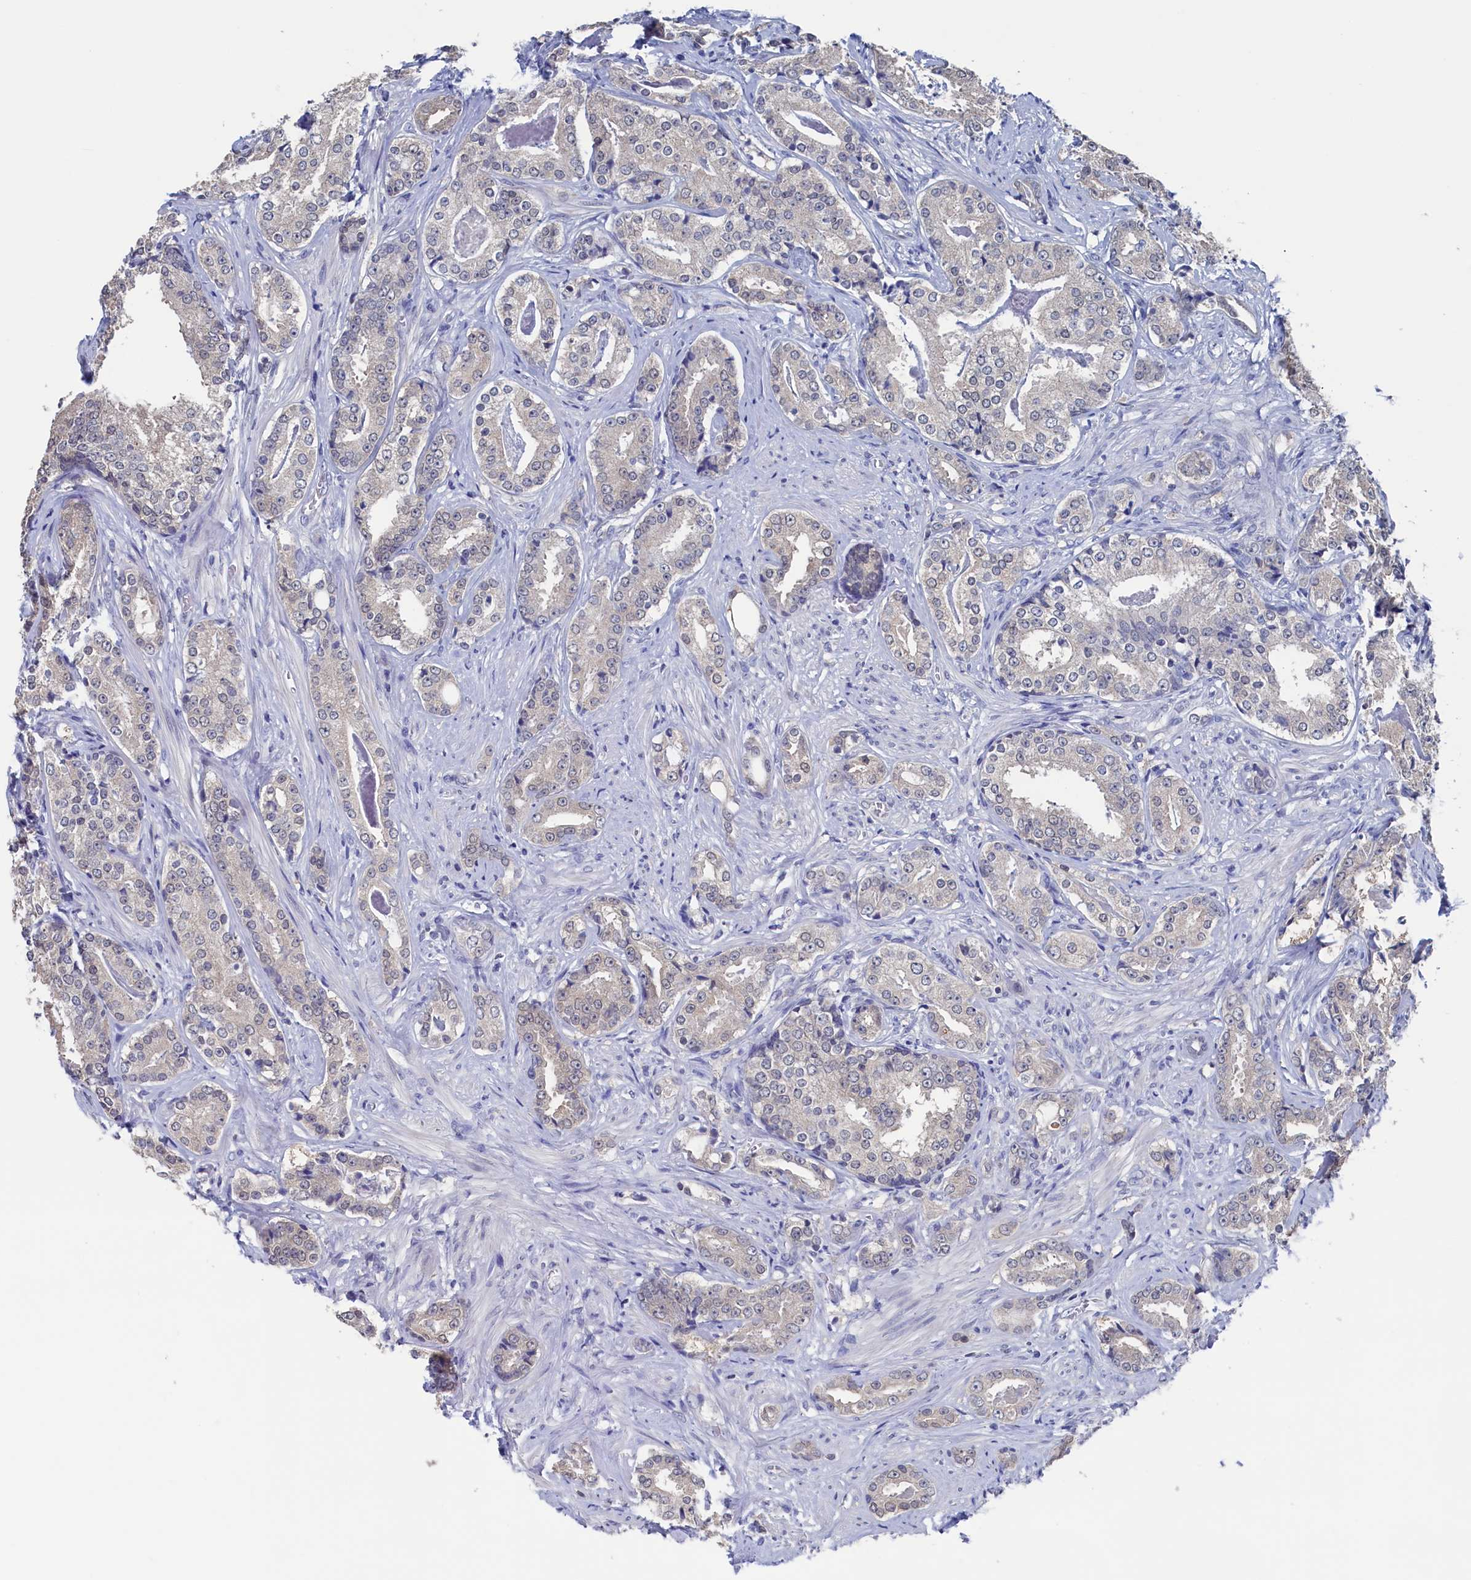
{"staining": {"intensity": "negative", "quantity": "none", "location": "none"}, "tissue": "prostate cancer", "cell_type": "Tumor cells", "image_type": "cancer", "snomed": [{"axis": "morphology", "description": "Adenocarcinoma, High grade"}, {"axis": "topography", "description": "Prostate"}], "caption": "There is no significant positivity in tumor cells of high-grade adenocarcinoma (prostate).", "gene": "C11orf54", "patient": {"sex": "male", "age": 58}}